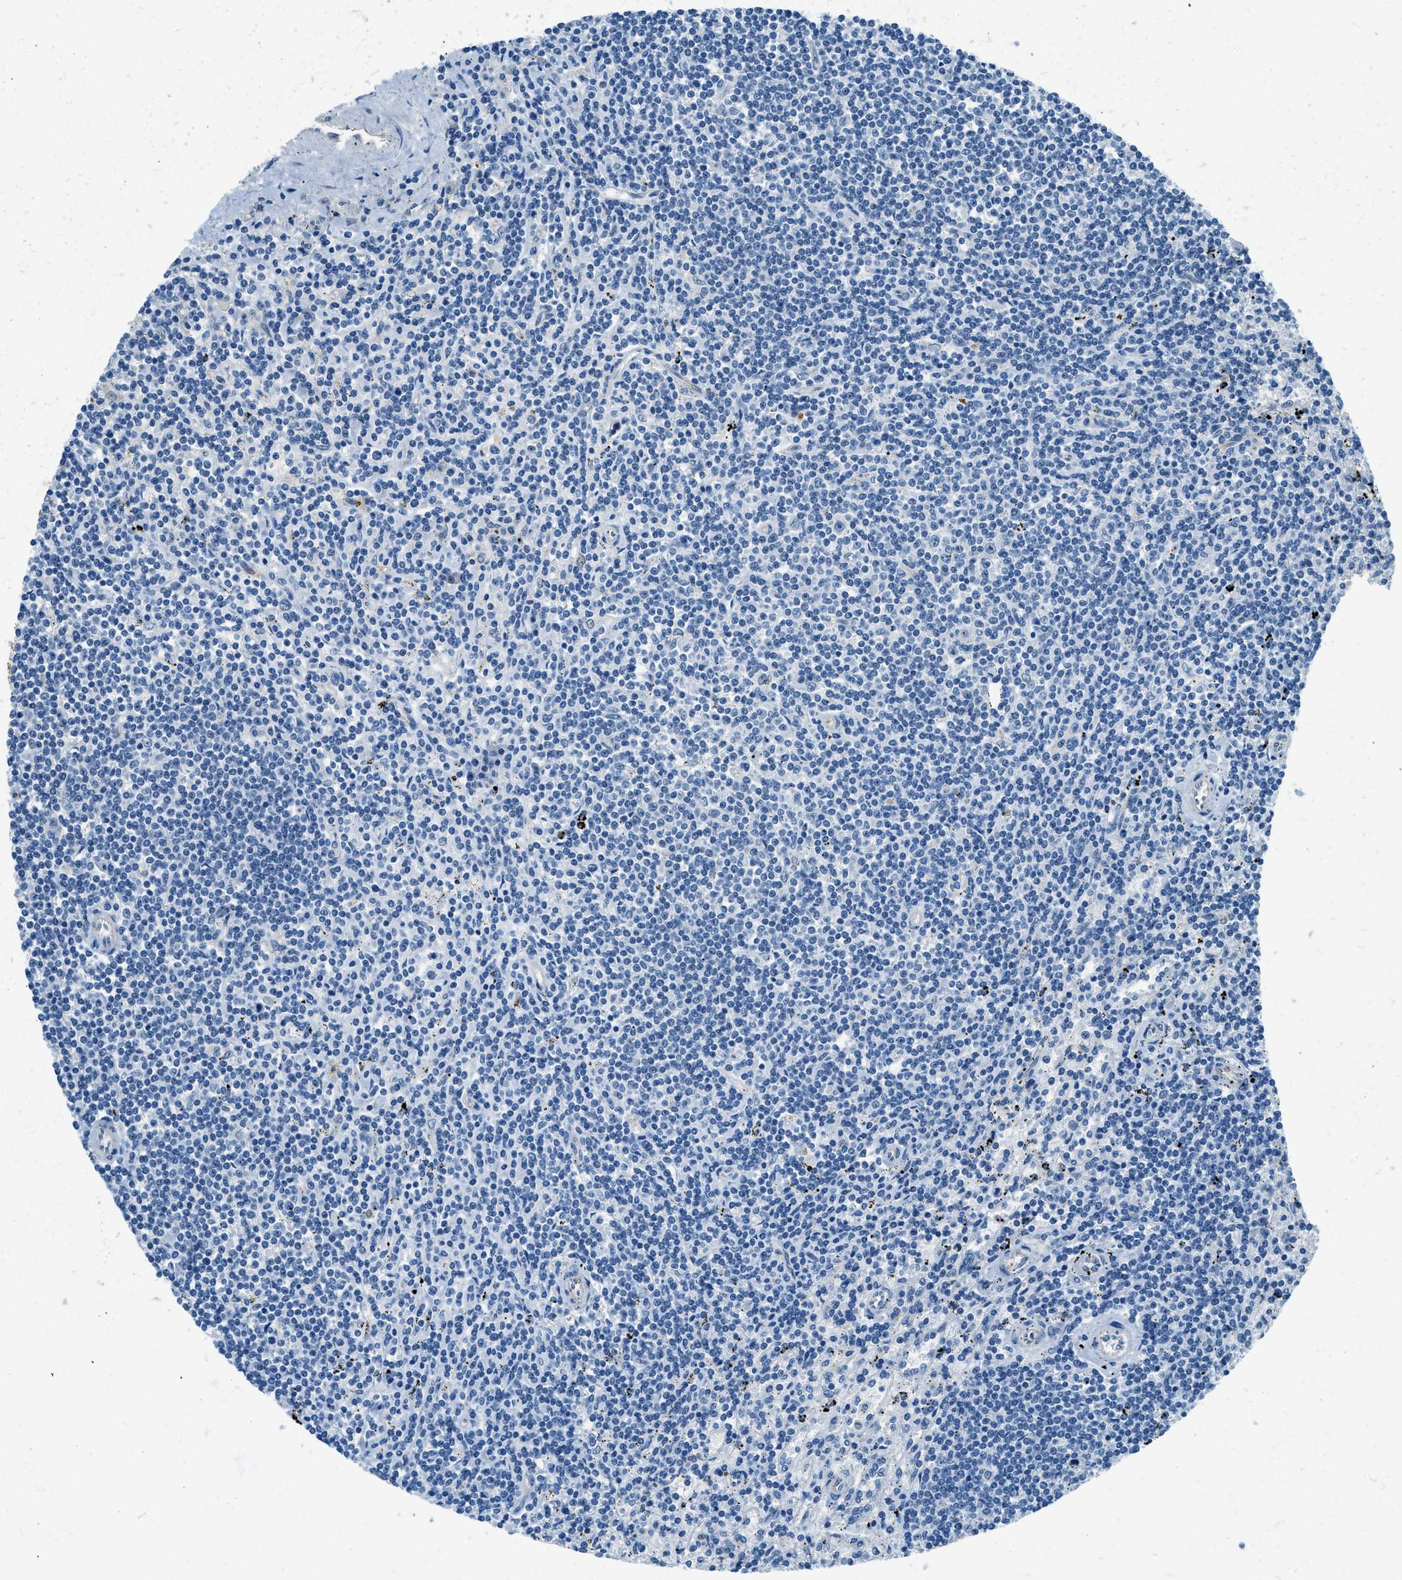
{"staining": {"intensity": "negative", "quantity": "none", "location": "none"}, "tissue": "lymphoma", "cell_type": "Tumor cells", "image_type": "cancer", "snomed": [{"axis": "morphology", "description": "Malignant lymphoma, non-Hodgkin's type, Low grade"}, {"axis": "topography", "description": "Spleen"}], "caption": "DAB (3,3'-diaminobenzidine) immunohistochemical staining of human lymphoma reveals no significant expression in tumor cells.", "gene": "ZNF367", "patient": {"sex": "male", "age": 76}}